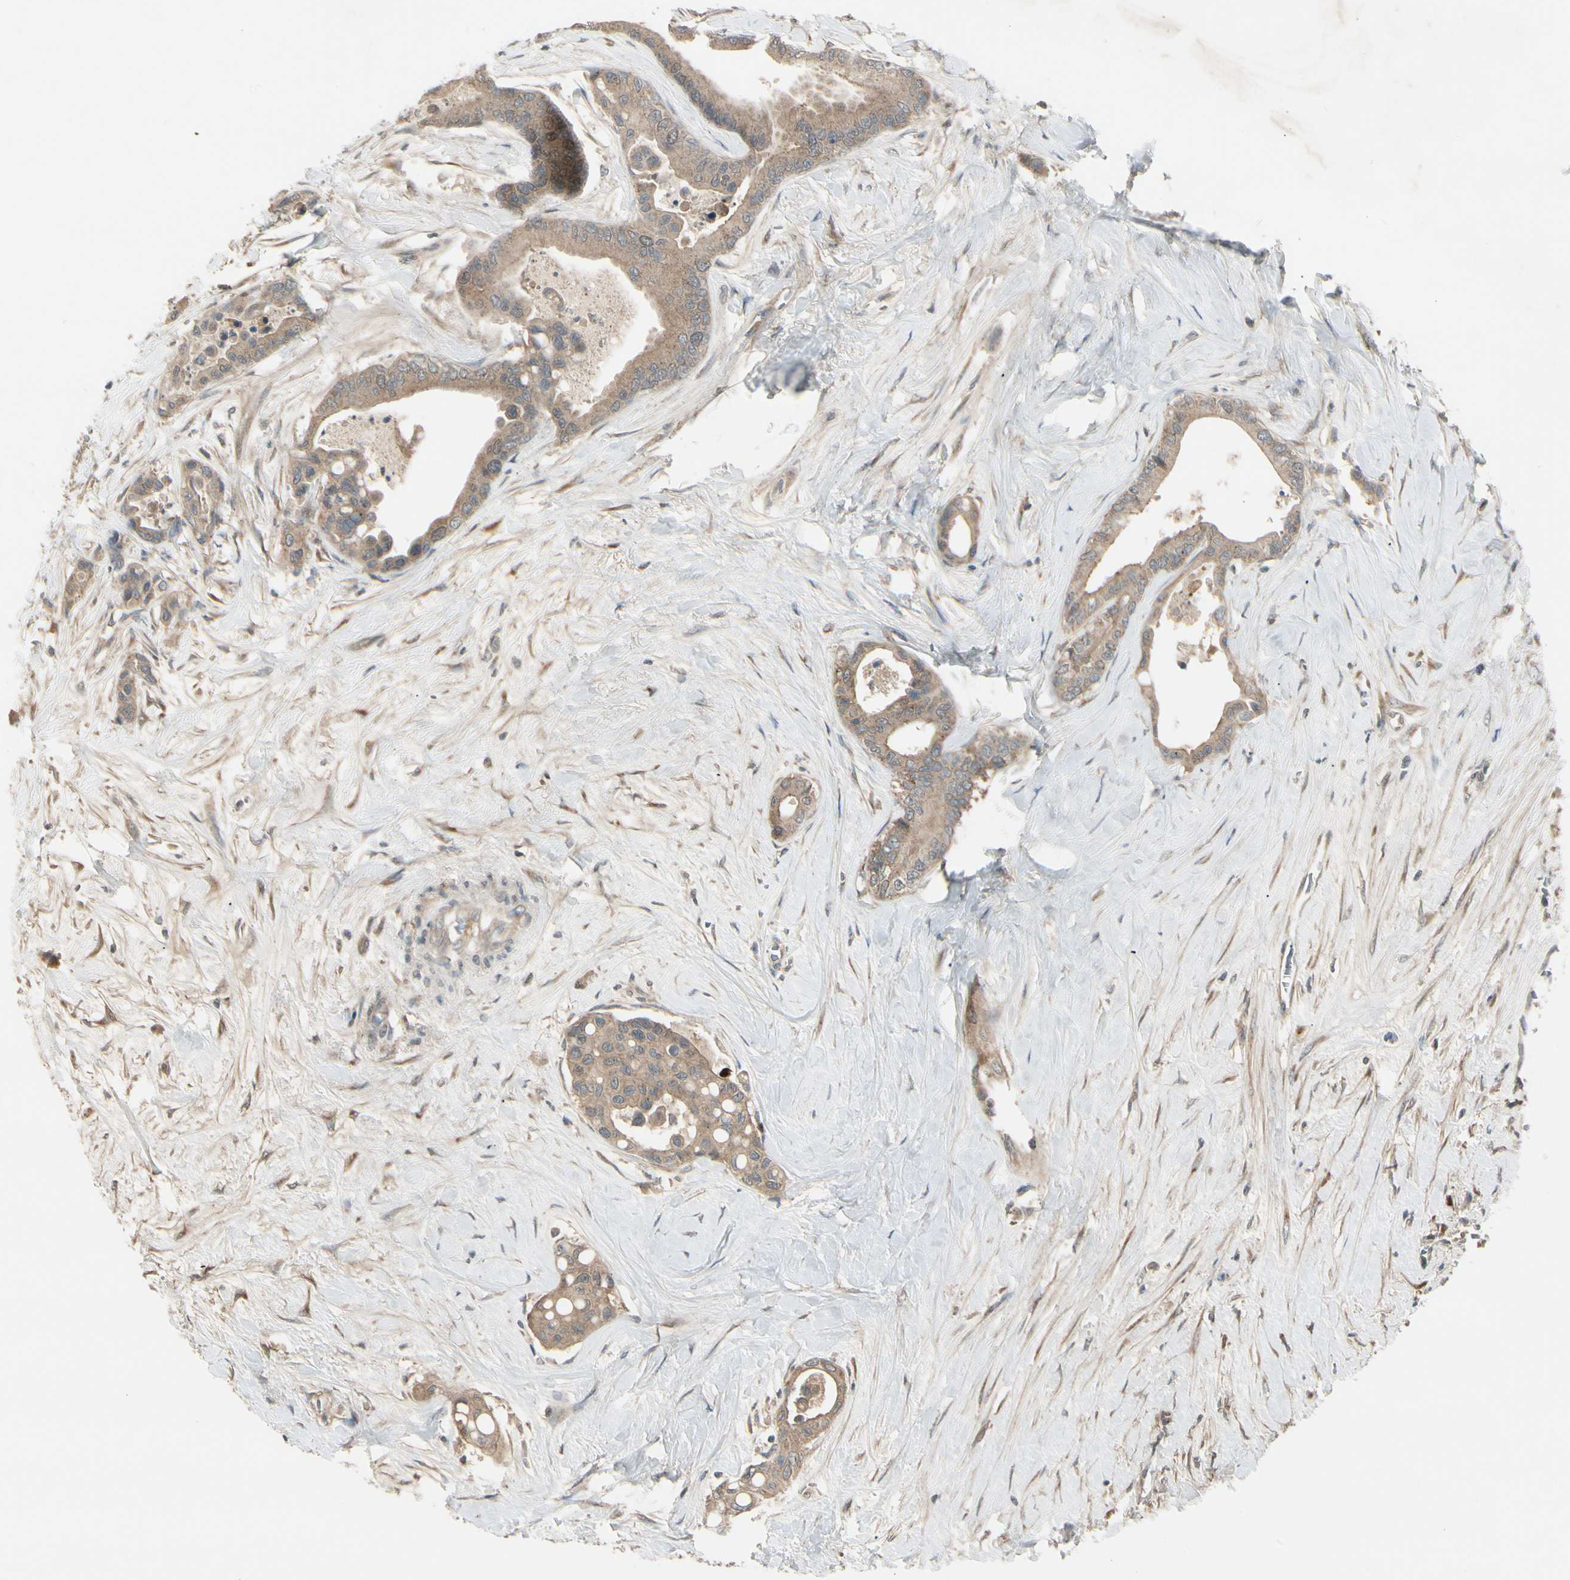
{"staining": {"intensity": "moderate", "quantity": ">75%", "location": "cytoplasmic/membranous"}, "tissue": "colorectal cancer", "cell_type": "Tumor cells", "image_type": "cancer", "snomed": [{"axis": "morphology", "description": "Normal tissue, NOS"}, {"axis": "morphology", "description": "Adenocarcinoma, NOS"}, {"axis": "topography", "description": "Colon"}], "caption": "This is a micrograph of immunohistochemistry staining of colorectal cancer (adenocarcinoma), which shows moderate staining in the cytoplasmic/membranous of tumor cells.", "gene": "FHDC1", "patient": {"sex": "male", "age": 82}}